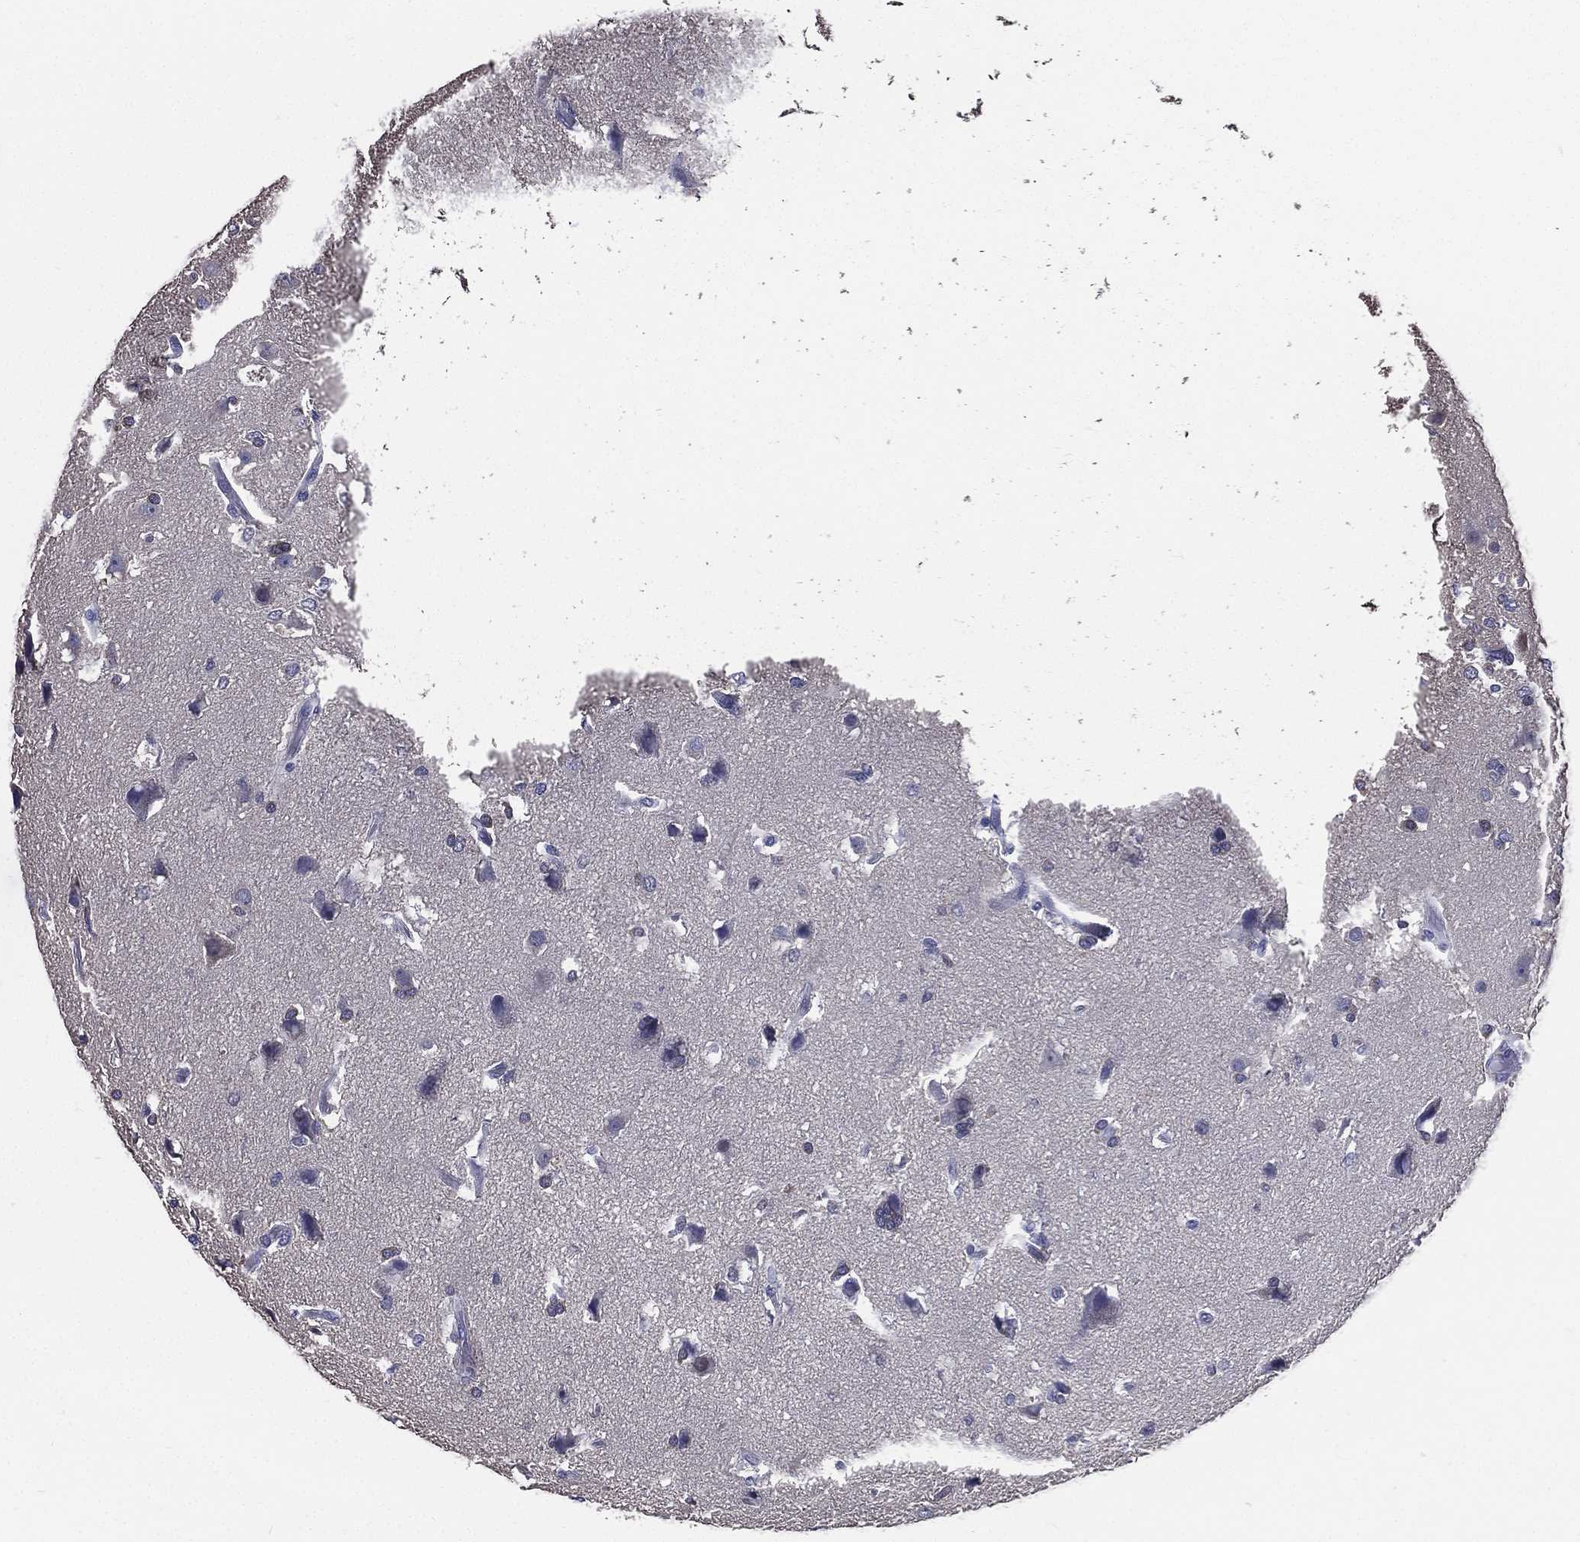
{"staining": {"intensity": "negative", "quantity": "none", "location": "none"}, "tissue": "glioma", "cell_type": "Tumor cells", "image_type": "cancer", "snomed": [{"axis": "morphology", "description": "Glioma, malignant, High grade"}, {"axis": "topography", "description": "Brain"}], "caption": "Micrograph shows no significant protein staining in tumor cells of malignant glioma (high-grade). (DAB (3,3'-diaminobenzidine) IHC, high magnification).", "gene": "DPYS", "patient": {"sex": "female", "age": 63}}